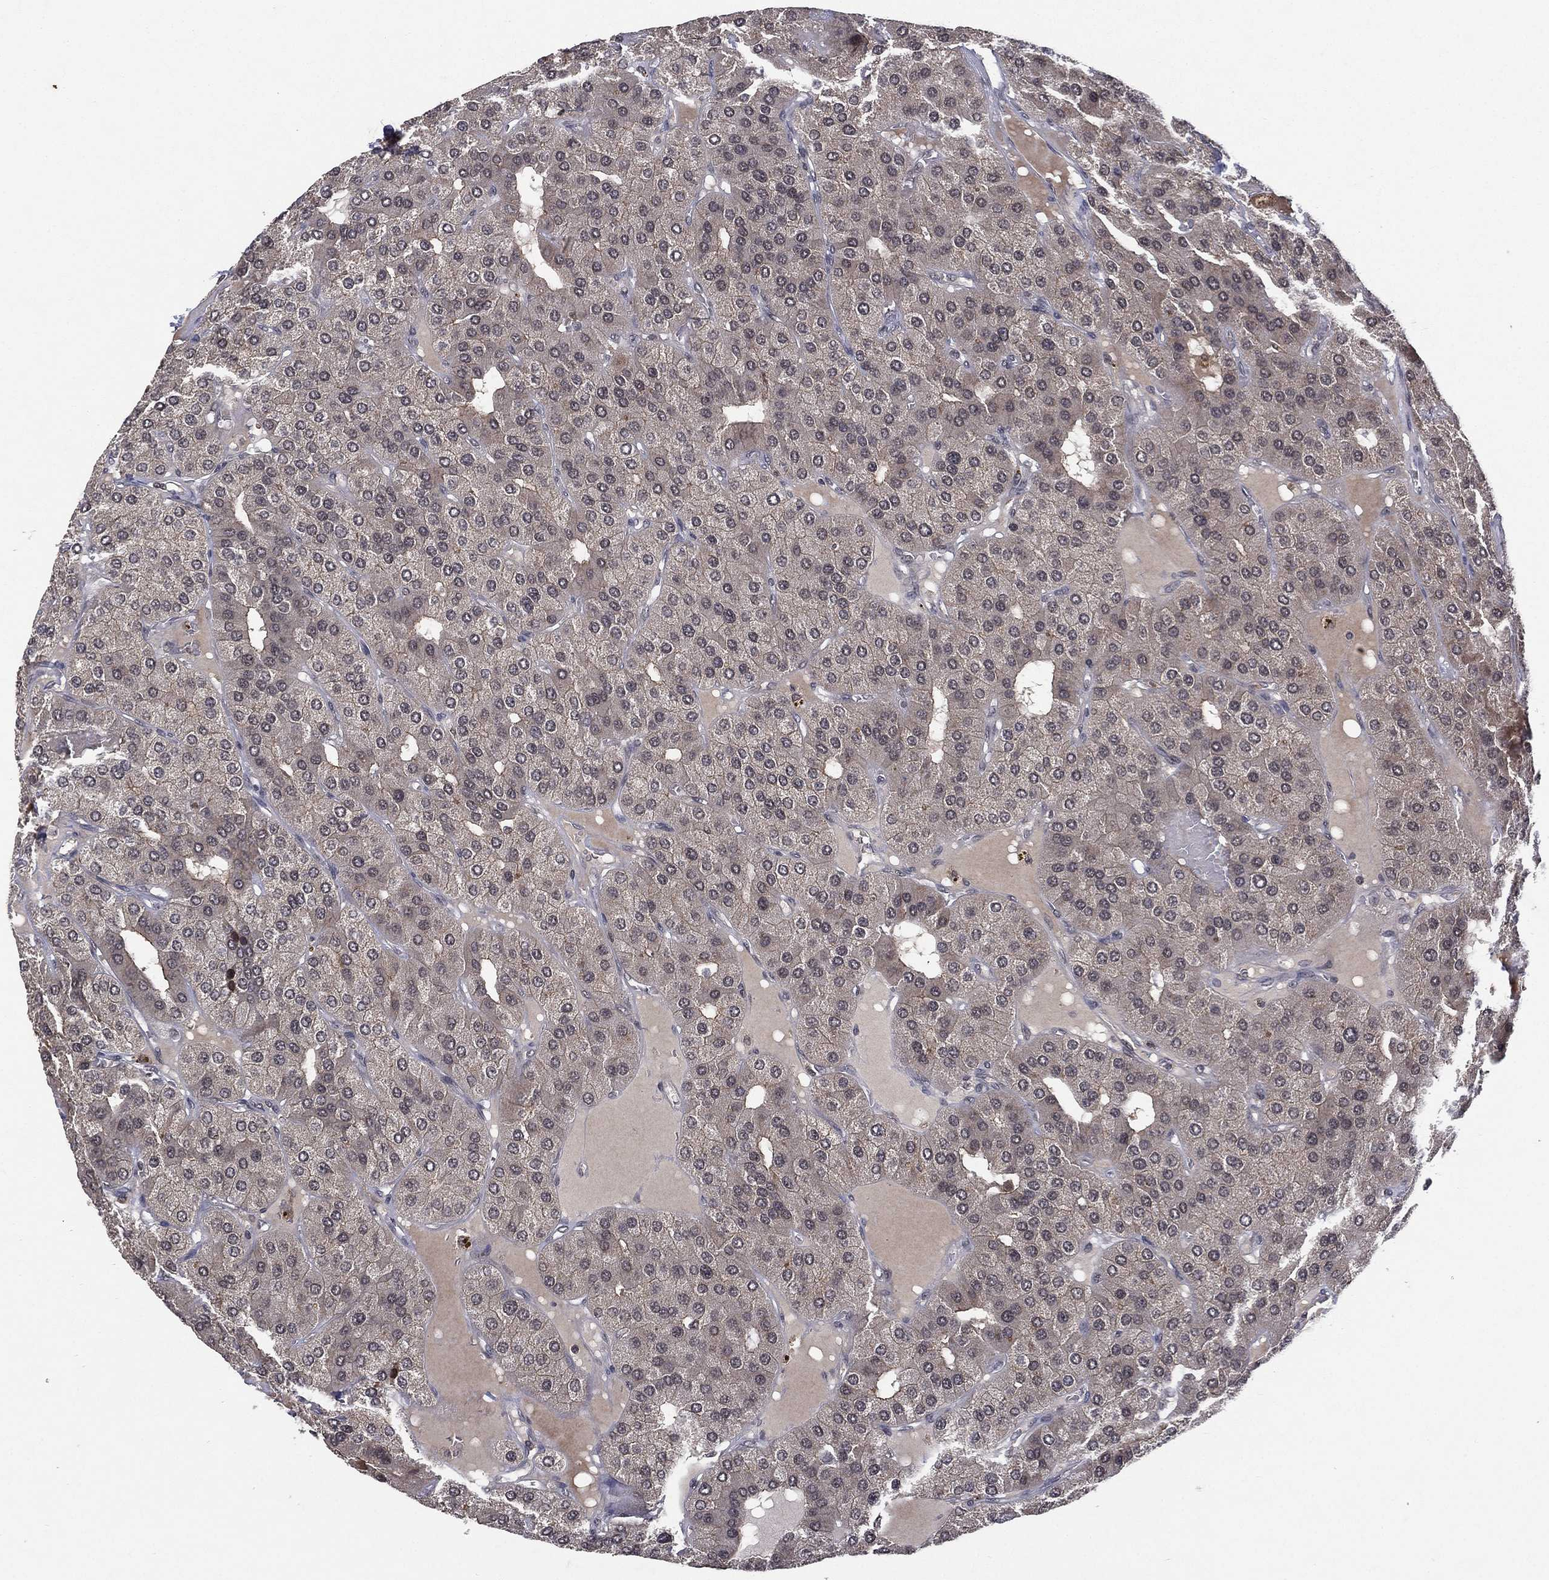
{"staining": {"intensity": "negative", "quantity": "none", "location": "none"}, "tissue": "parathyroid gland", "cell_type": "Glandular cells", "image_type": "normal", "snomed": [{"axis": "morphology", "description": "Normal tissue, NOS"}, {"axis": "morphology", "description": "Adenoma, NOS"}, {"axis": "topography", "description": "Parathyroid gland"}], "caption": "Photomicrograph shows no significant protein positivity in glandular cells of benign parathyroid gland. Brightfield microscopy of immunohistochemistry (IHC) stained with DAB (3,3'-diaminobenzidine) (brown) and hematoxylin (blue), captured at high magnification.", "gene": "ATG4B", "patient": {"sex": "female", "age": 86}}